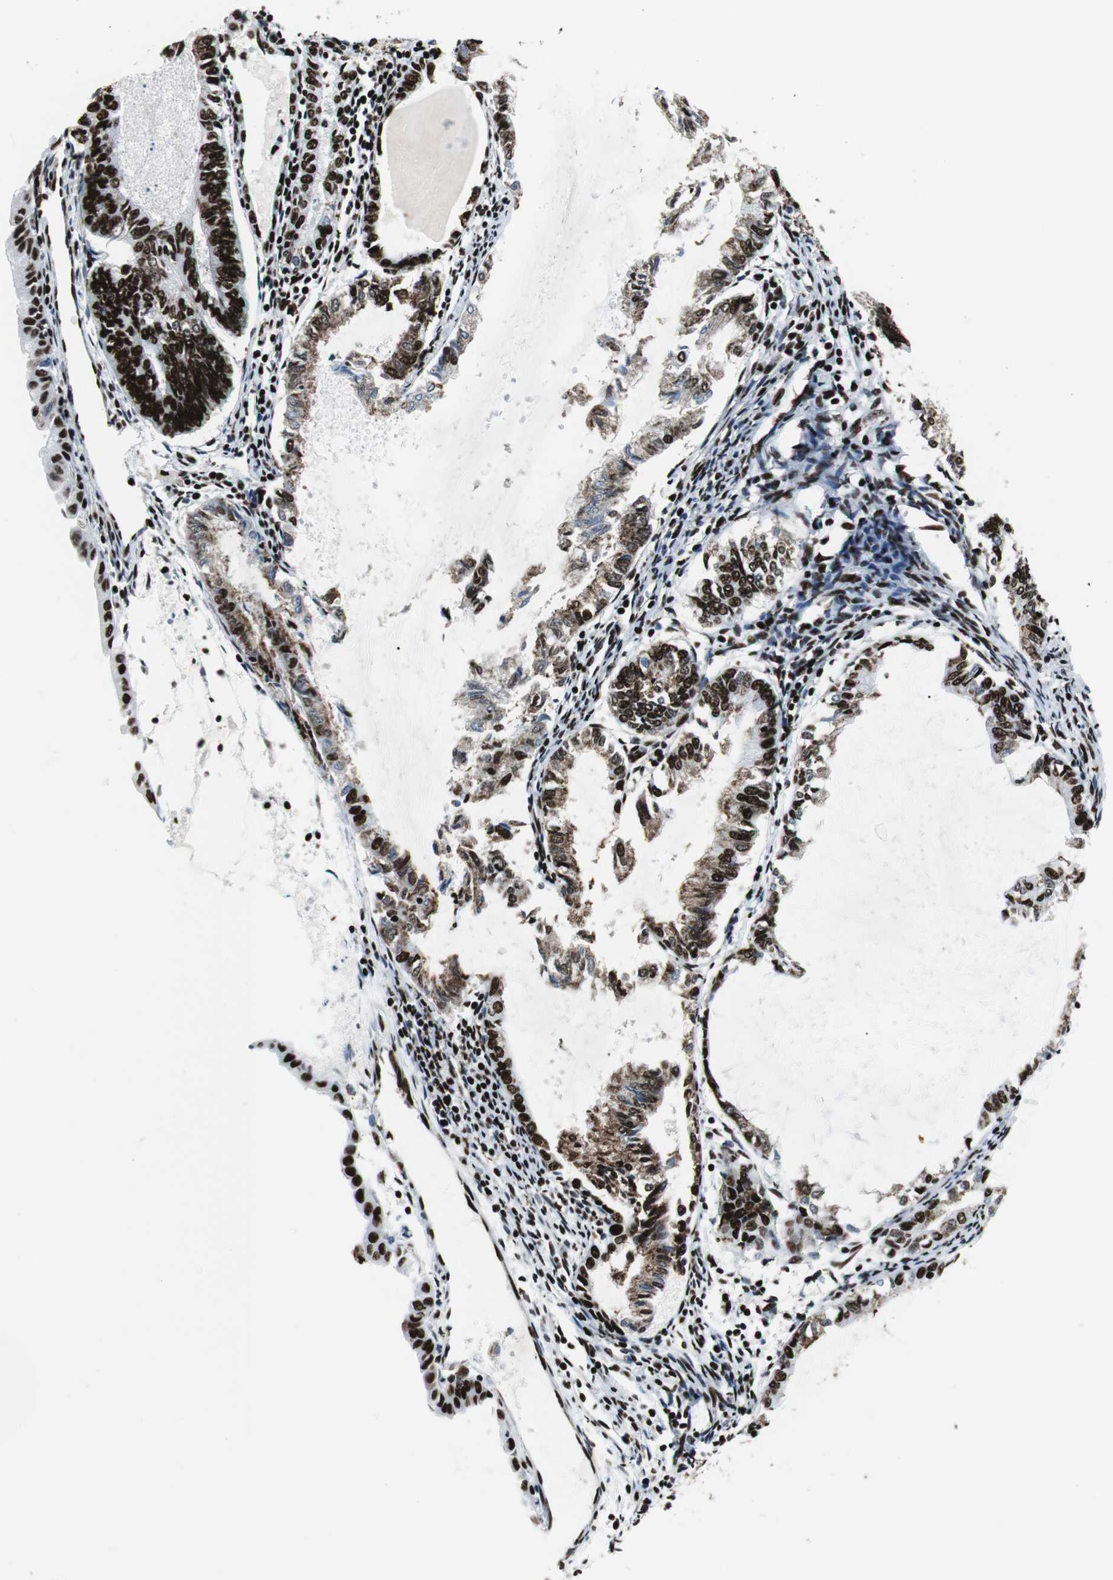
{"staining": {"intensity": "strong", "quantity": ">75%", "location": "nuclear"}, "tissue": "endometrial cancer", "cell_type": "Tumor cells", "image_type": "cancer", "snomed": [{"axis": "morphology", "description": "Adenocarcinoma, NOS"}, {"axis": "topography", "description": "Endometrium"}], "caption": "IHC (DAB (3,3'-diaminobenzidine)) staining of endometrial cancer (adenocarcinoma) demonstrates strong nuclear protein expression in approximately >75% of tumor cells.", "gene": "NCL", "patient": {"sex": "female", "age": 86}}